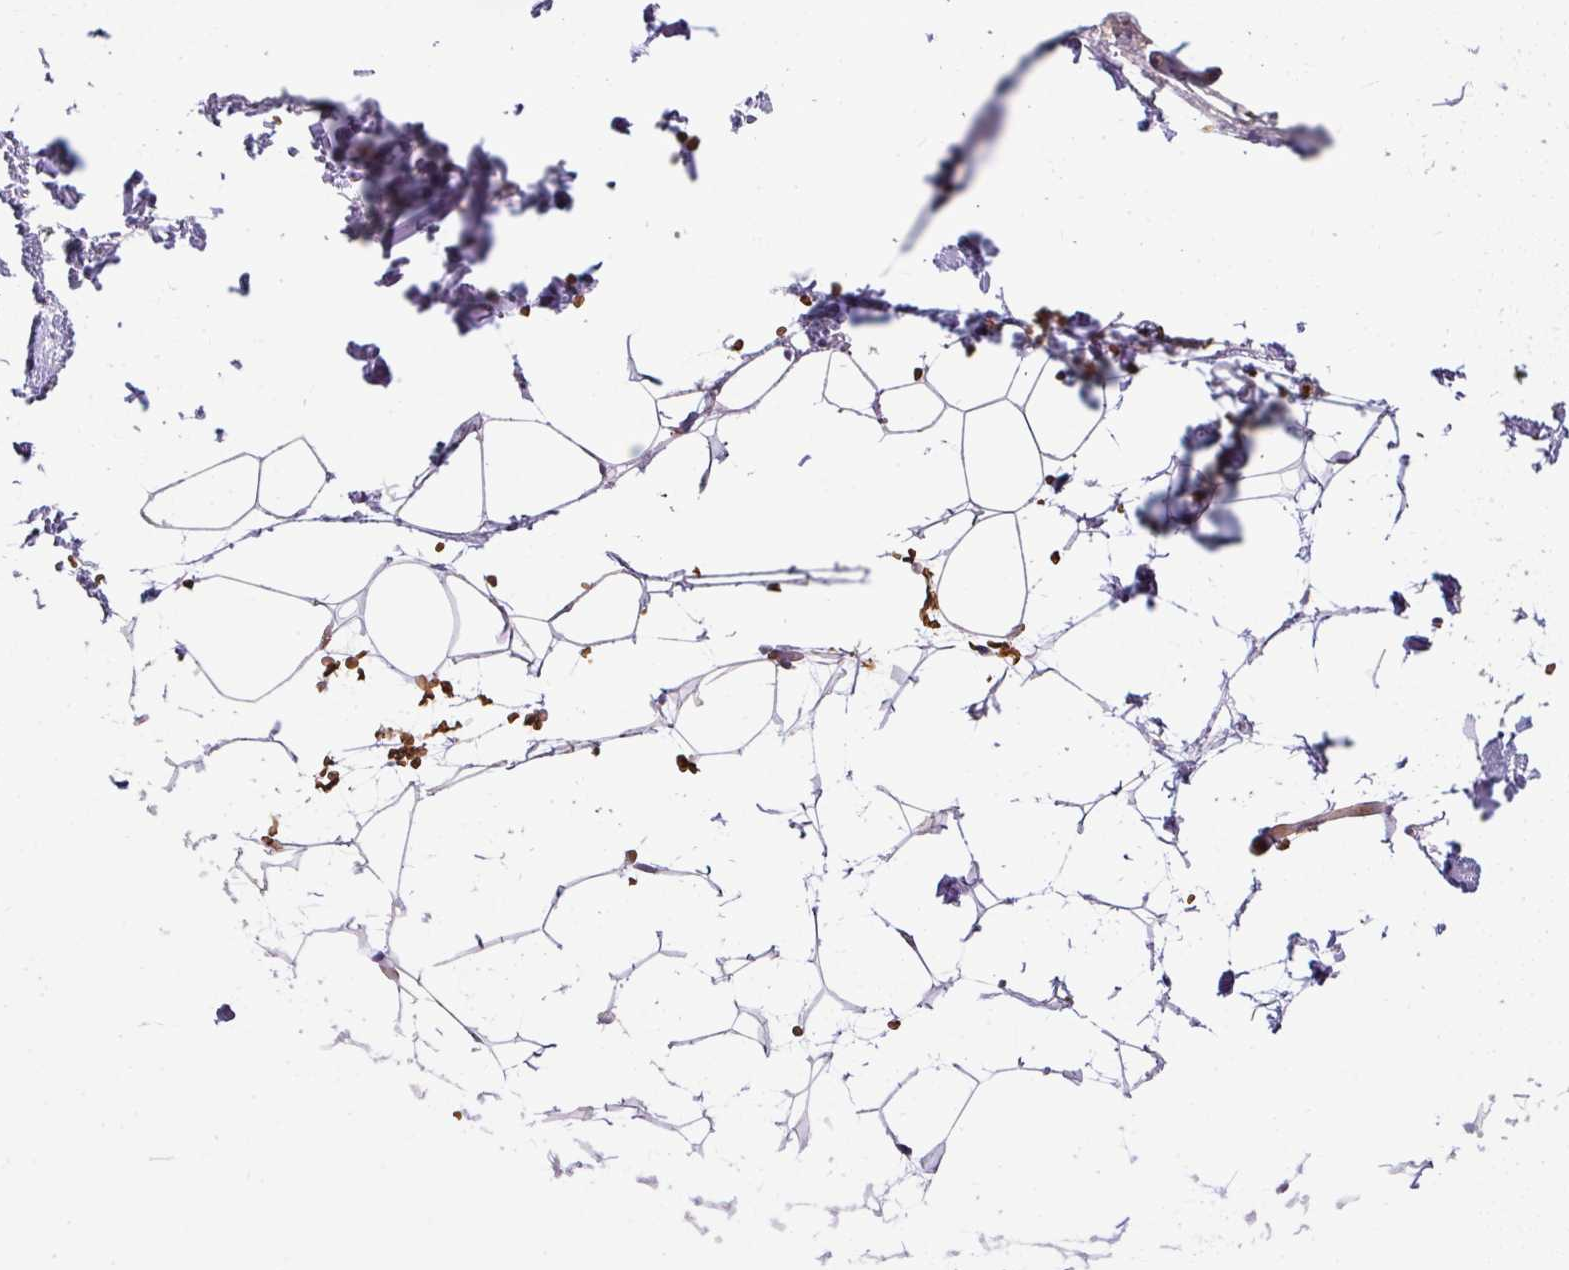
{"staining": {"intensity": "weak", "quantity": ">75%", "location": "cytoplasmic/membranous"}, "tissue": "adipose tissue", "cell_type": "Adipocytes", "image_type": "normal", "snomed": [{"axis": "morphology", "description": "Normal tissue, NOS"}, {"axis": "topography", "description": "Skin"}, {"axis": "topography", "description": "Peripheral nerve tissue"}], "caption": "High-magnification brightfield microscopy of benign adipose tissue stained with DAB (brown) and counterstained with hematoxylin (blue). adipocytes exhibit weak cytoplasmic/membranous staining is appreciated in approximately>75% of cells. The staining was performed using DAB (3,3'-diaminobenzidine), with brown indicating positive protein expression. Nuclei are stained blue with hematoxylin.", "gene": "SMC4", "patient": {"sex": "female", "age": 56}}